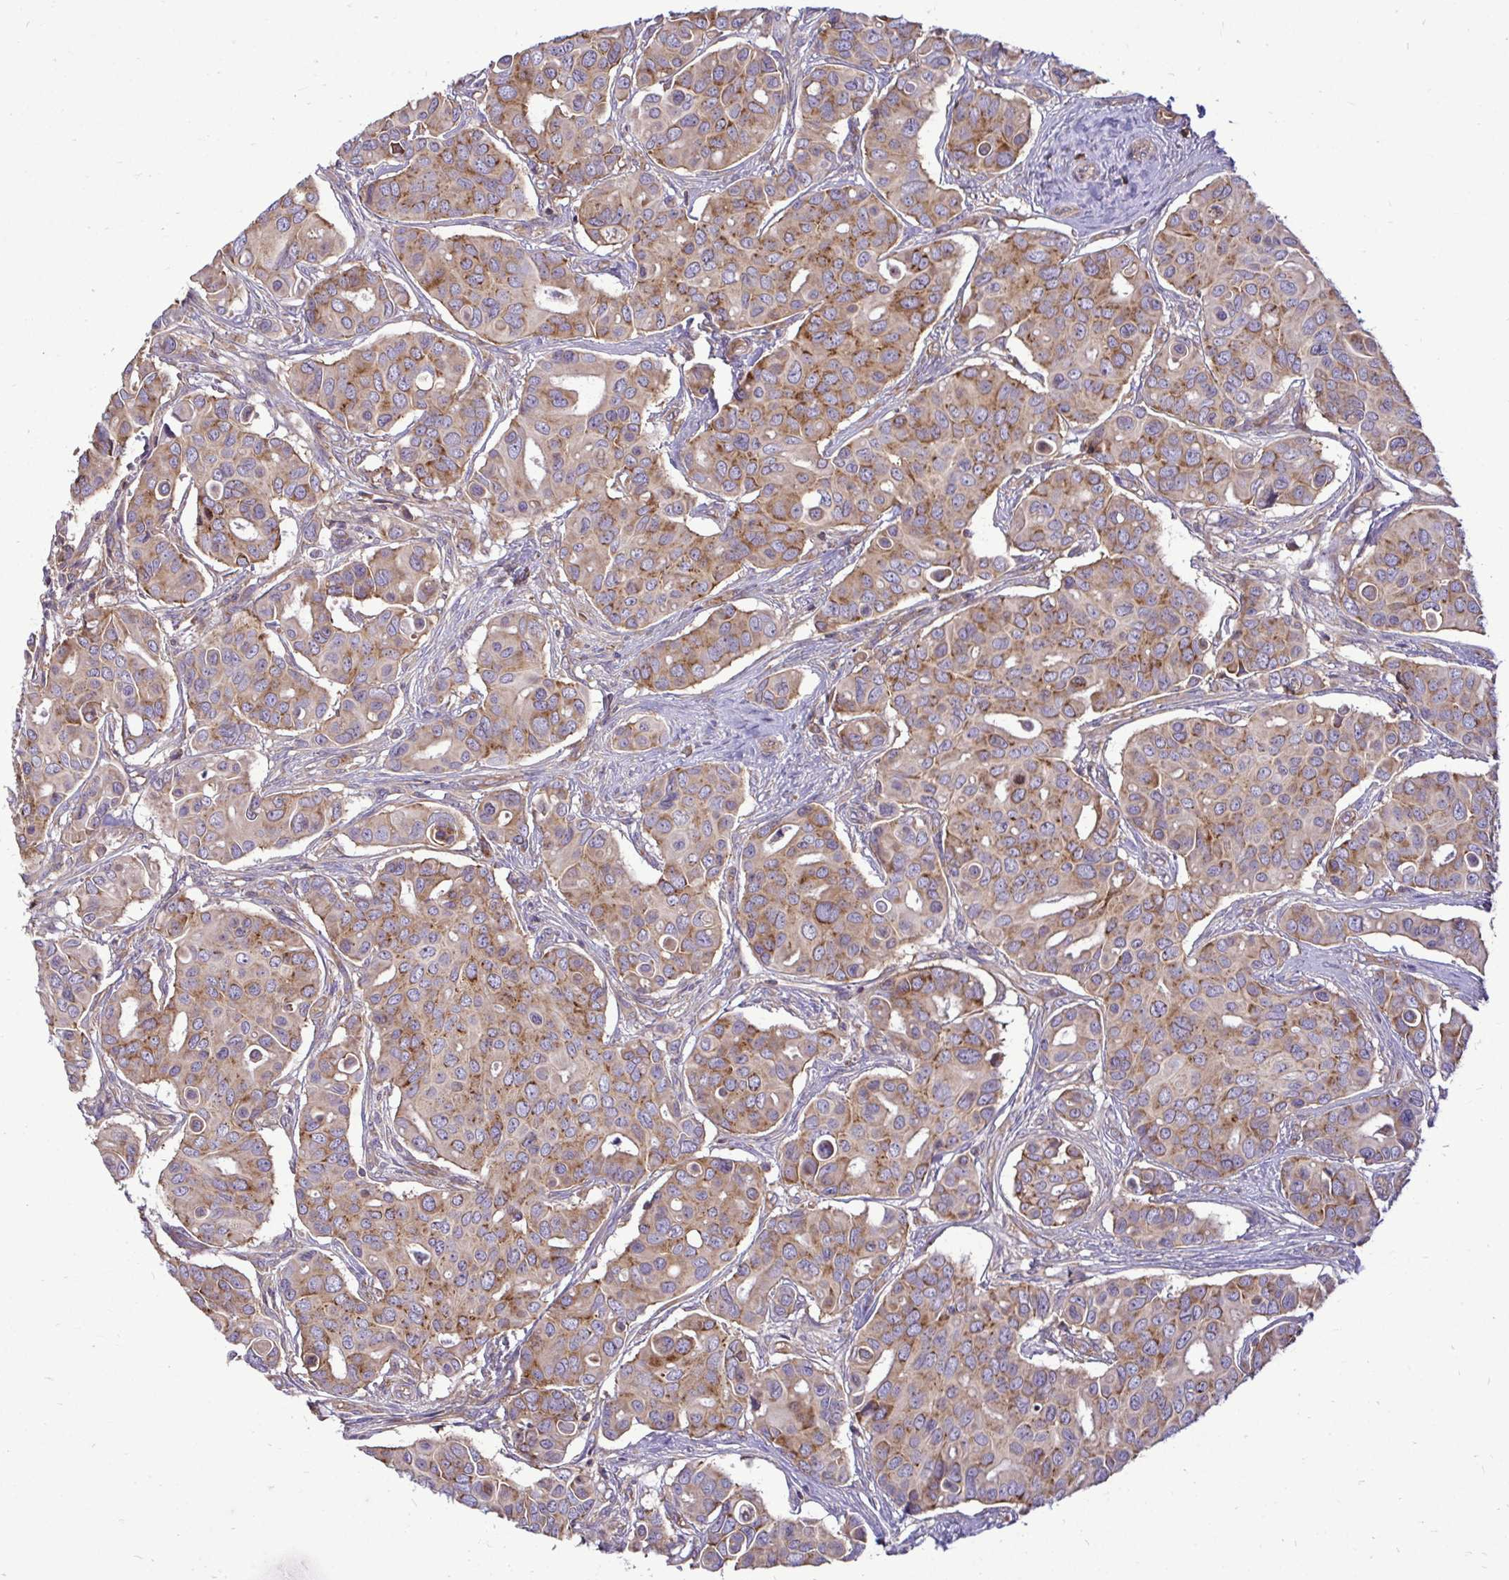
{"staining": {"intensity": "moderate", "quantity": ">75%", "location": "cytoplasmic/membranous"}, "tissue": "breast cancer", "cell_type": "Tumor cells", "image_type": "cancer", "snomed": [{"axis": "morphology", "description": "Normal tissue, NOS"}, {"axis": "morphology", "description": "Duct carcinoma"}, {"axis": "topography", "description": "Skin"}, {"axis": "topography", "description": "Breast"}], "caption": "The immunohistochemical stain labels moderate cytoplasmic/membranous staining in tumor cells of breast cancer (infiltrating ductal carcinoma) tissue. (Stains: DAB in brown, nuclei in blue, Microscopy: brightfield microscopy at high magnification).", "gene": "FMR1", "patient": {"sex": "female", "age": 54}}